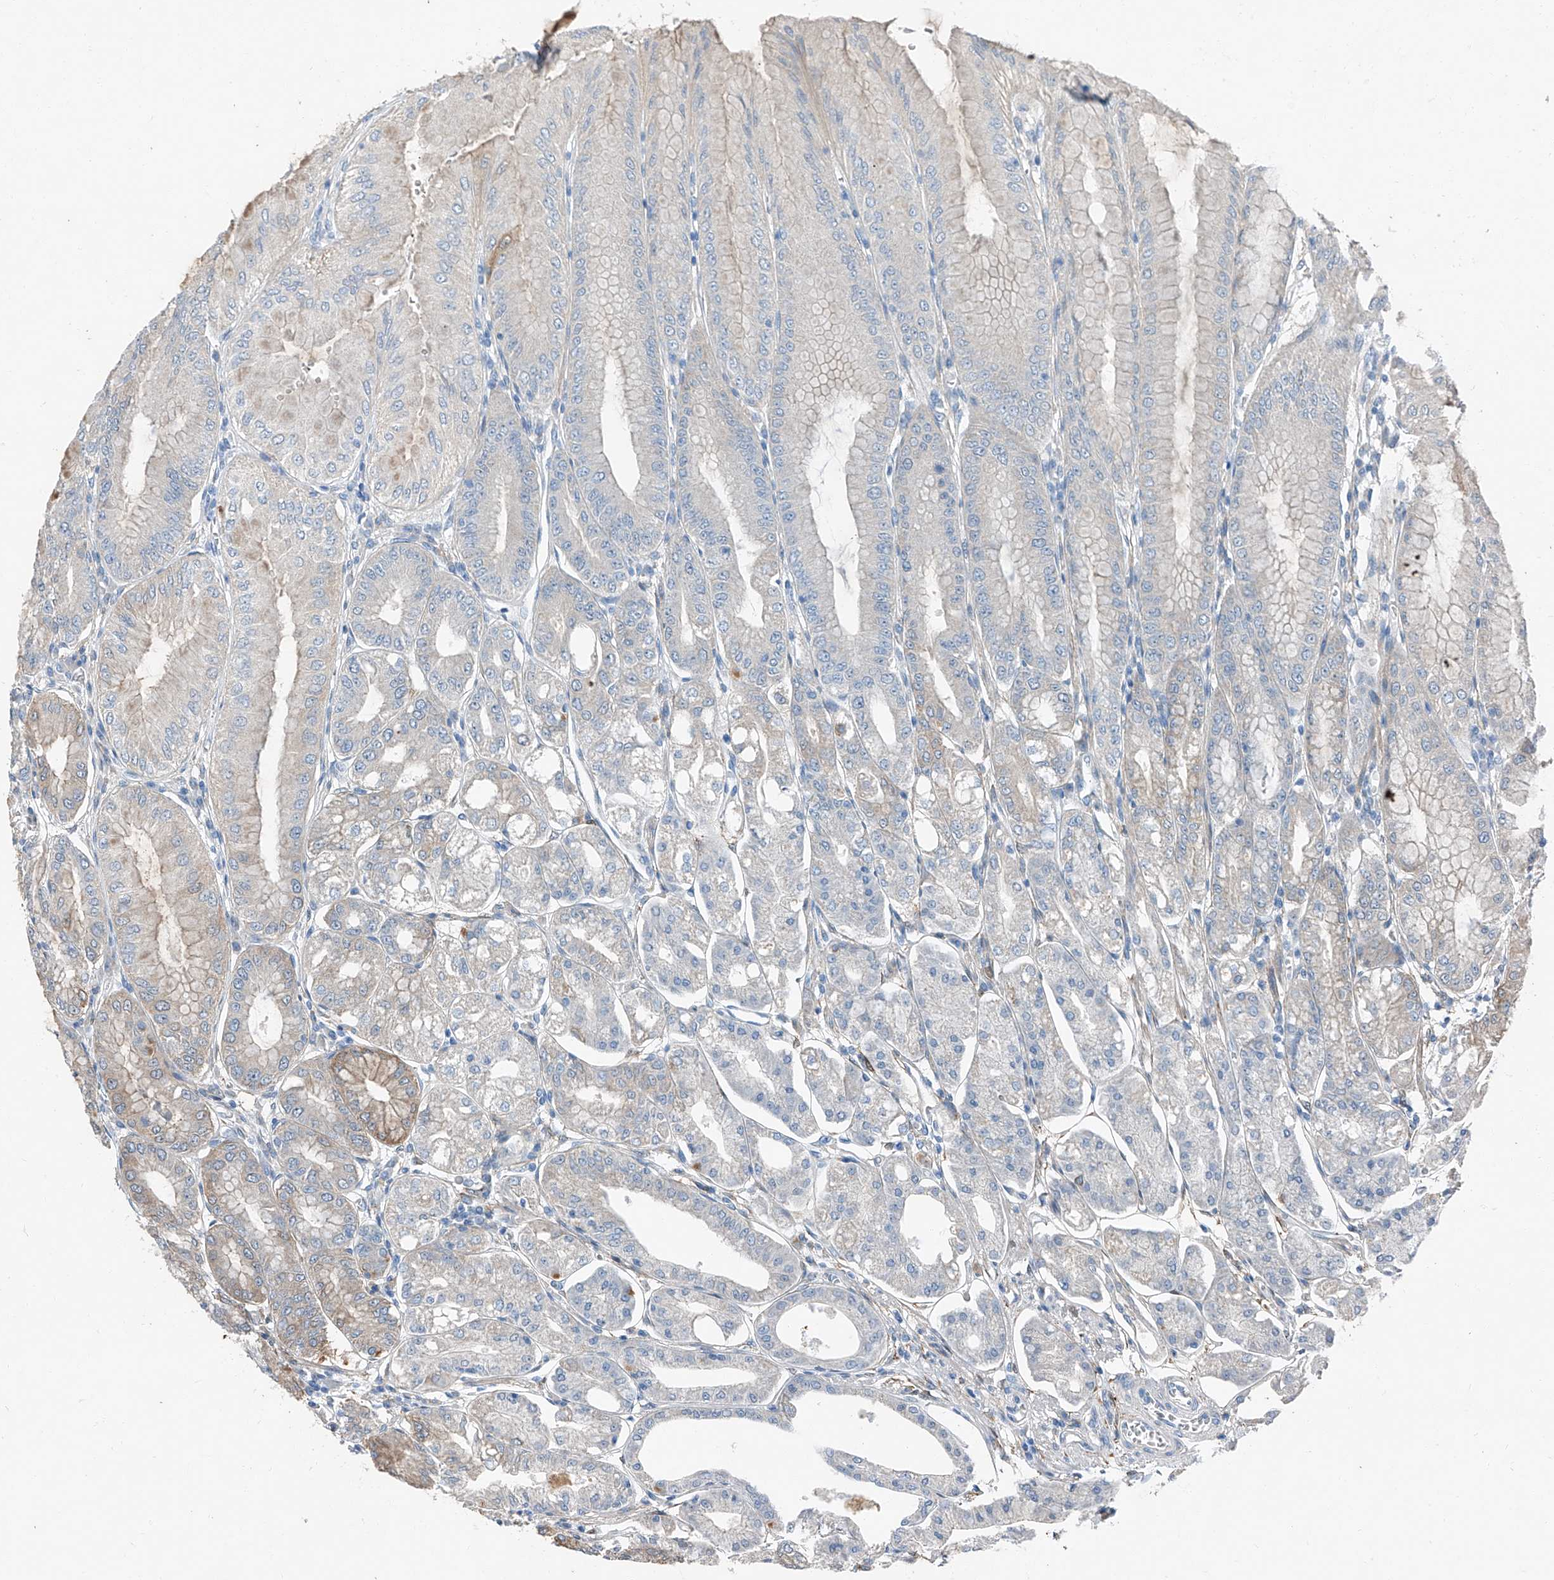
{"staining": {"intensity": "weak", "quantity": "<25%", "location": "cytoplasmic/membranous"}, "tissue": "stomach", "cell_type": "Glandular cells", "image_type": "normal", "snomed": [{"axis": "morphology", "description": "Normal tissue, NOS"}, {"axis": "topography", "description": "Stomach, lower"}], "caption": "There is no significant positivity in glandular cells of stomach. (Immunohistochemistry (ihc), brightfield microscopy, high magnification).", "gene": "MDGA1", "patient": {"sex": "male", "age": 71}}